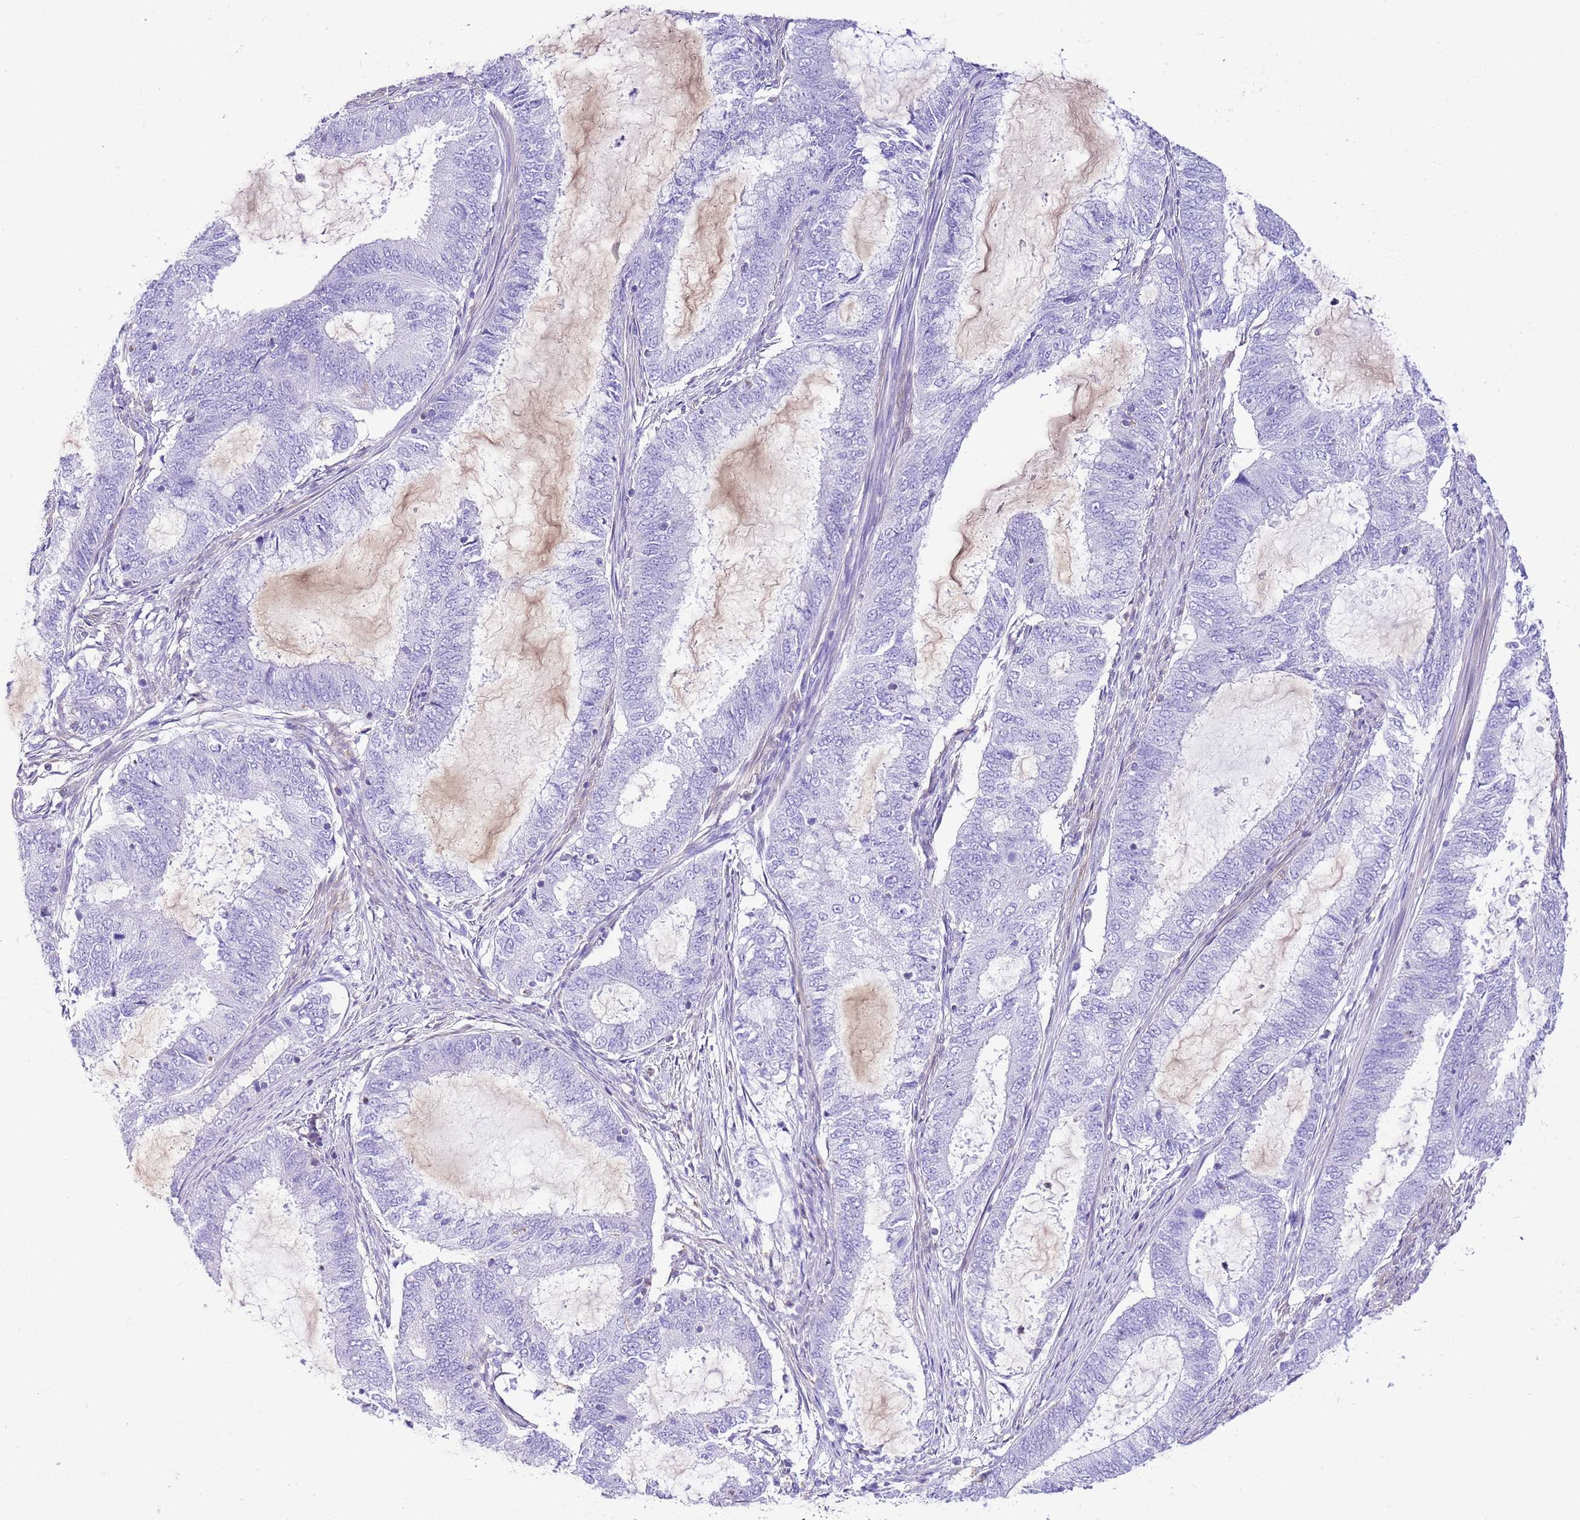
{"staining": {"intensity": "negative", "quantity": "none", "location": "none"}, "tissue": "endometrial cancer", "cell_type": "Tumor cells", "image_type": "cancer", "snomed": [{"axis": "morphology", "description": "Adenocarcinoma, NOS"}, {"axis": "topography", "description": "Endometrium"}], "caption": "Photomicrograph shows no protein expression in tumor cells of endometrial cancer (adenocarcinoma) tissue.", "gene": "CNN2", "patient": {"sex": "female", "age": 51}}